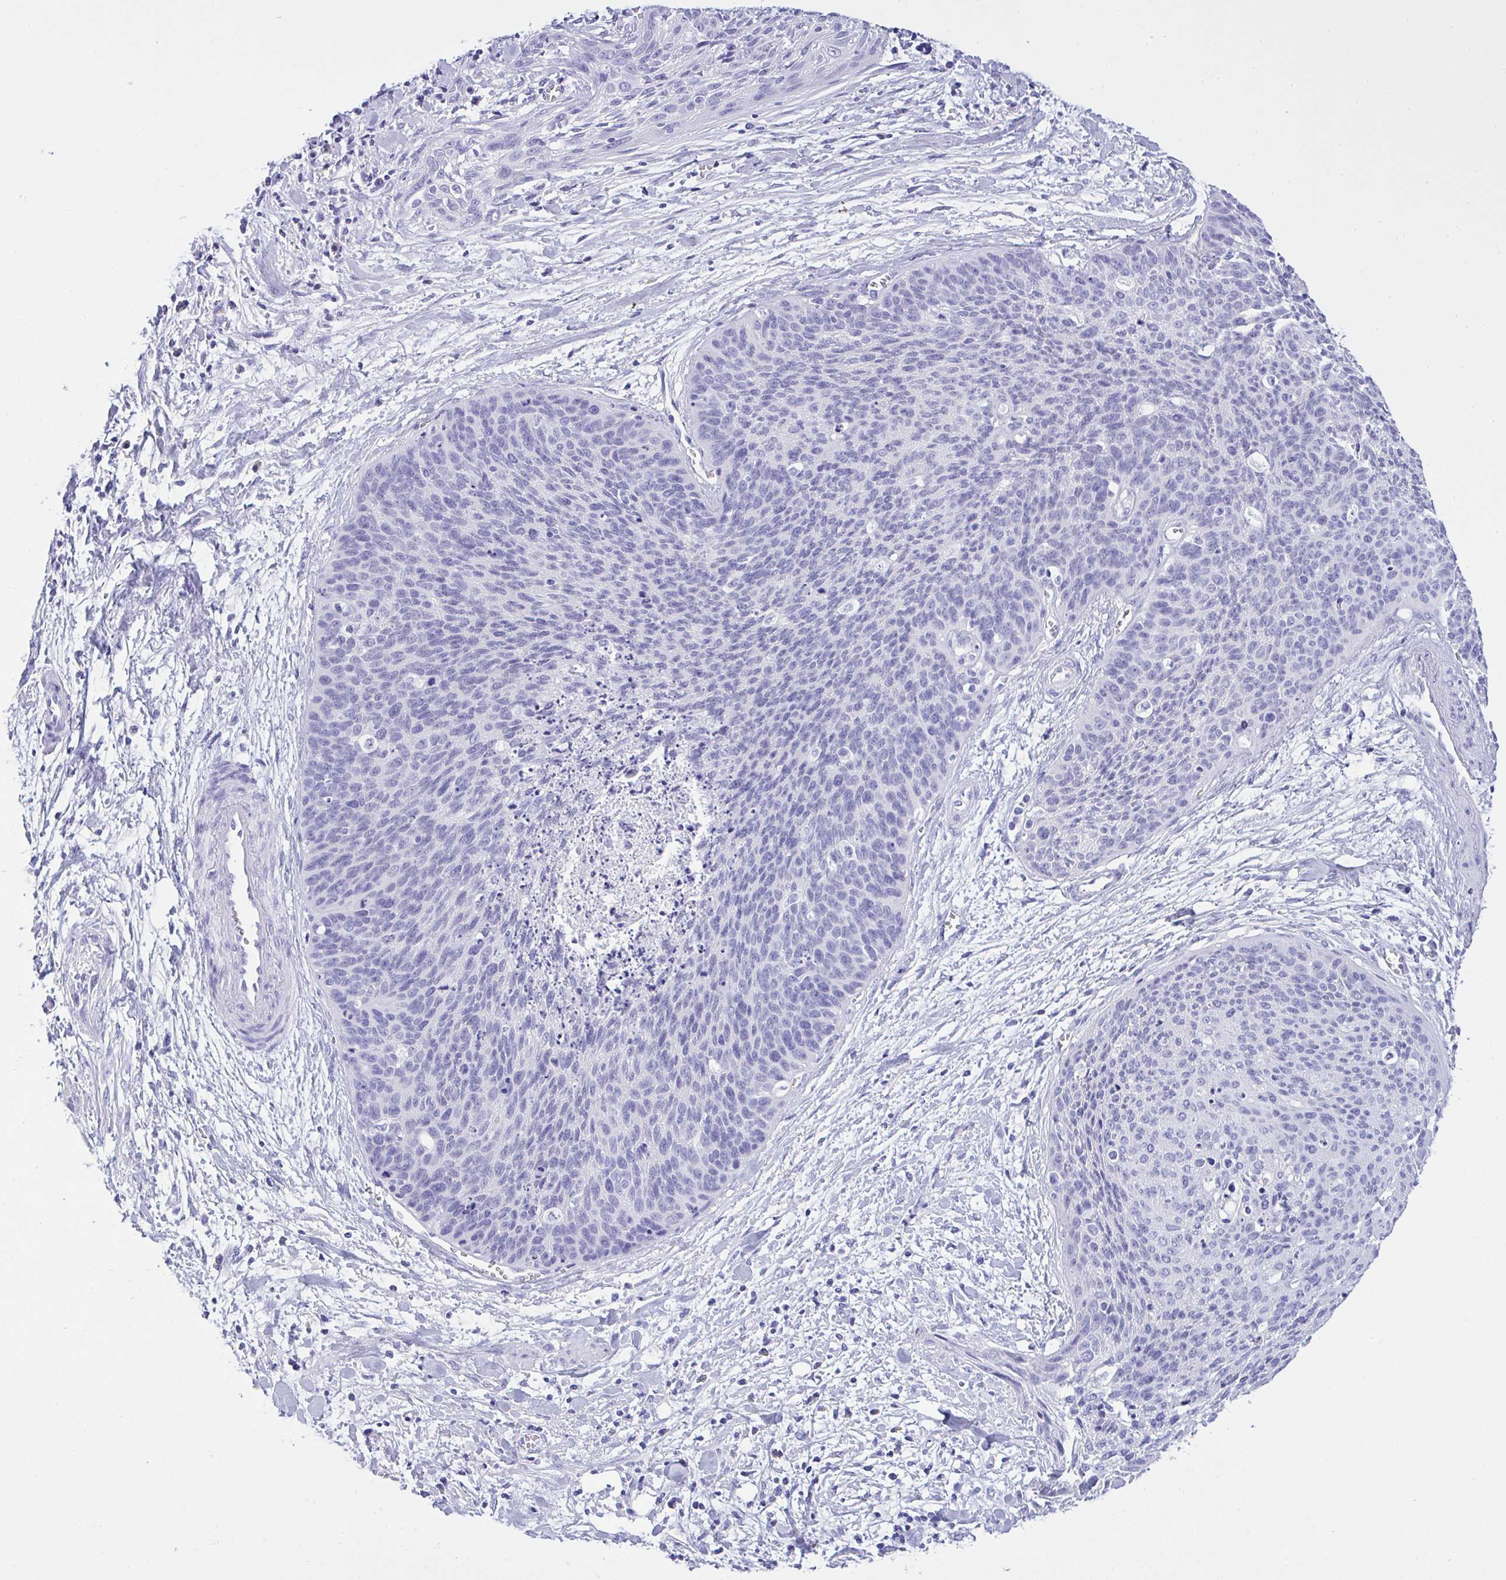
{"staining": {"intensity": "negative", "quantity": "none", "location": "none"}, "tissue": "cervical cancer", "cell_type": "Tumor cells", "image_type": "cancer", "snomed": [{"axis": "morphology", "description": "Squamous cell carcinoma, NOS"}, {"axis": "topography", "description": "Cervix"}], "caption": "This is a photomicrograph of IHC staining of squamous cell carcinoma (cervical), which shows no positivity in tumor cells.", "gene": "AKR1D1", "patient": {"sex": "female", "age": 55}}